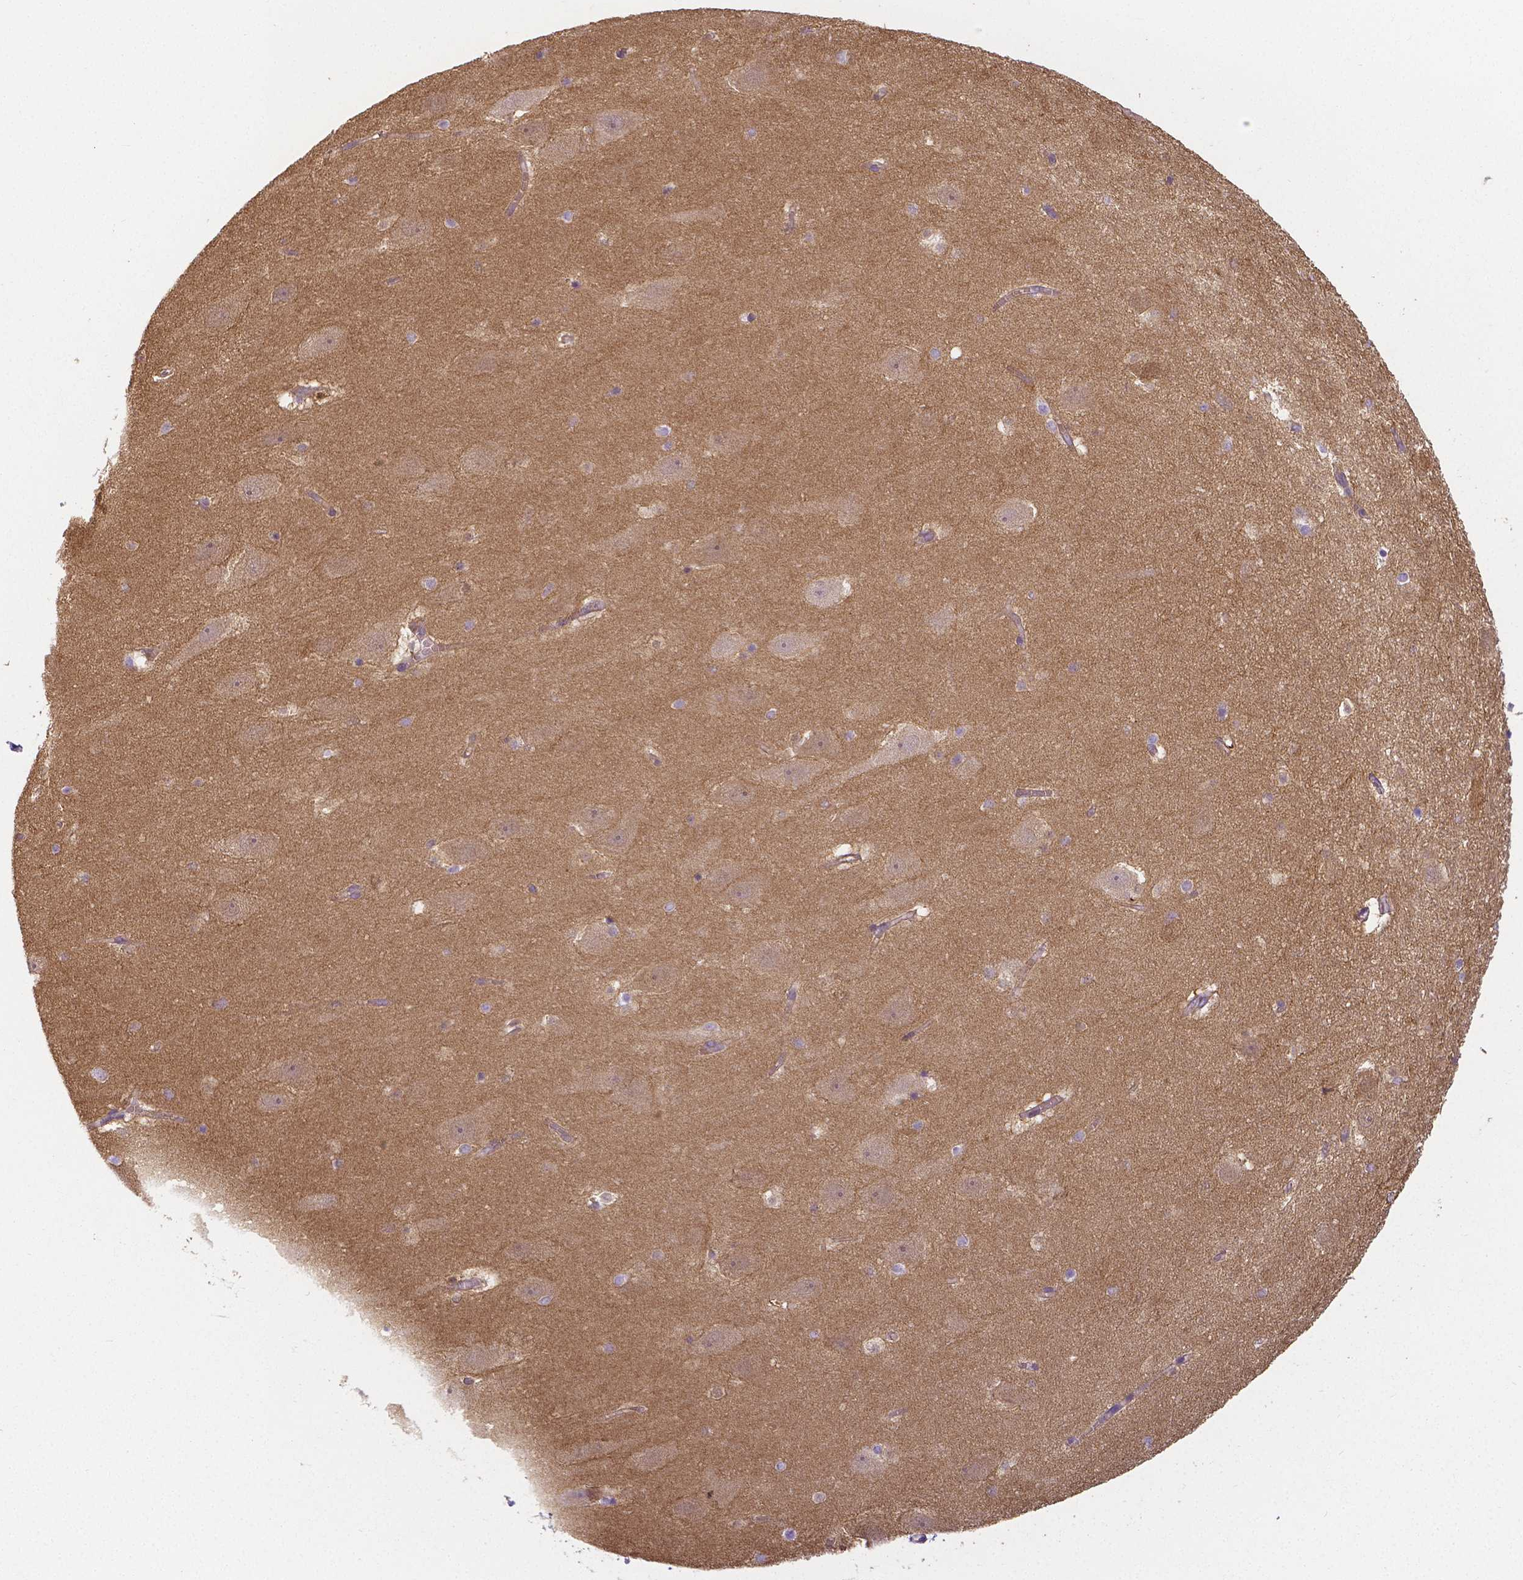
{"staining": {"intensity": "negative", "quantity": "none", "location": "none"}, "tissue": "hippocampus", "cell_type": "Glial cells", "image_type": "normal", "snomed": [{"axis": "morphology", "description": "Normal tissue, NOS"}, {"axis": "topography", "description": "Hippocampus"}], "caption": "DAB immunohistochemical staining of benign human hippocampus displays no significant positivity in glial cells.", "gene": "CRMP1", "patient": {"sex": "male", "age": 45}}